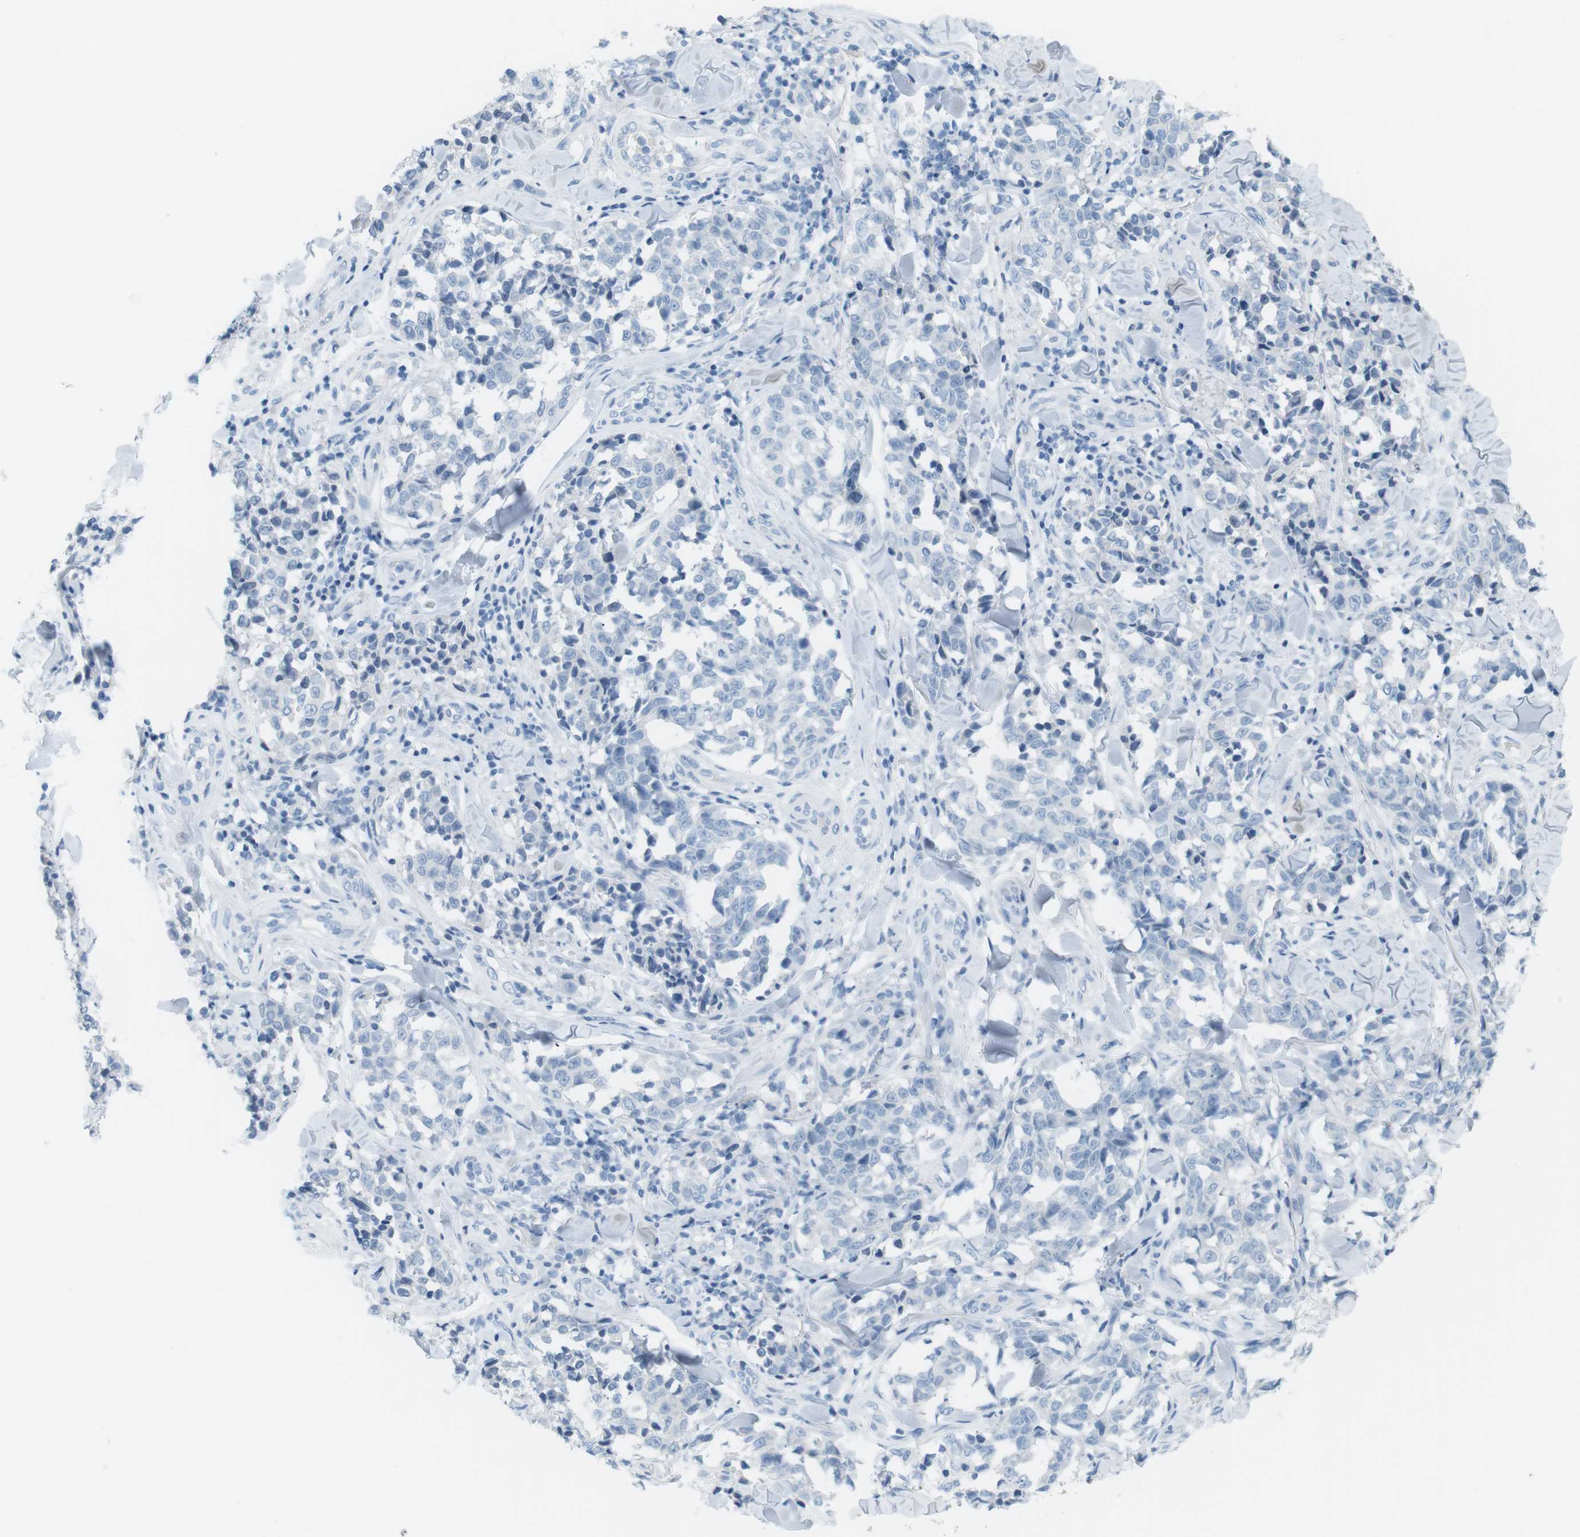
{"staining": {"intensity": "negative", "quantity": "none", "location": "none"}, "tissue": "melanoma", "cell_type": "Tumor cells", "image_type": "cancer", "snomed": [{"axis": "morphology", "description": "Malignant melanoma, NOS"}, {"axis": "topography", "description": "Skin"}], "caption": "This is an immunohistochemistry micrograph of human malignant melanoma. There is no expression in tumor cells.", "gene": "AZGP1", "patient": {"sex": "female", "age": 64}}